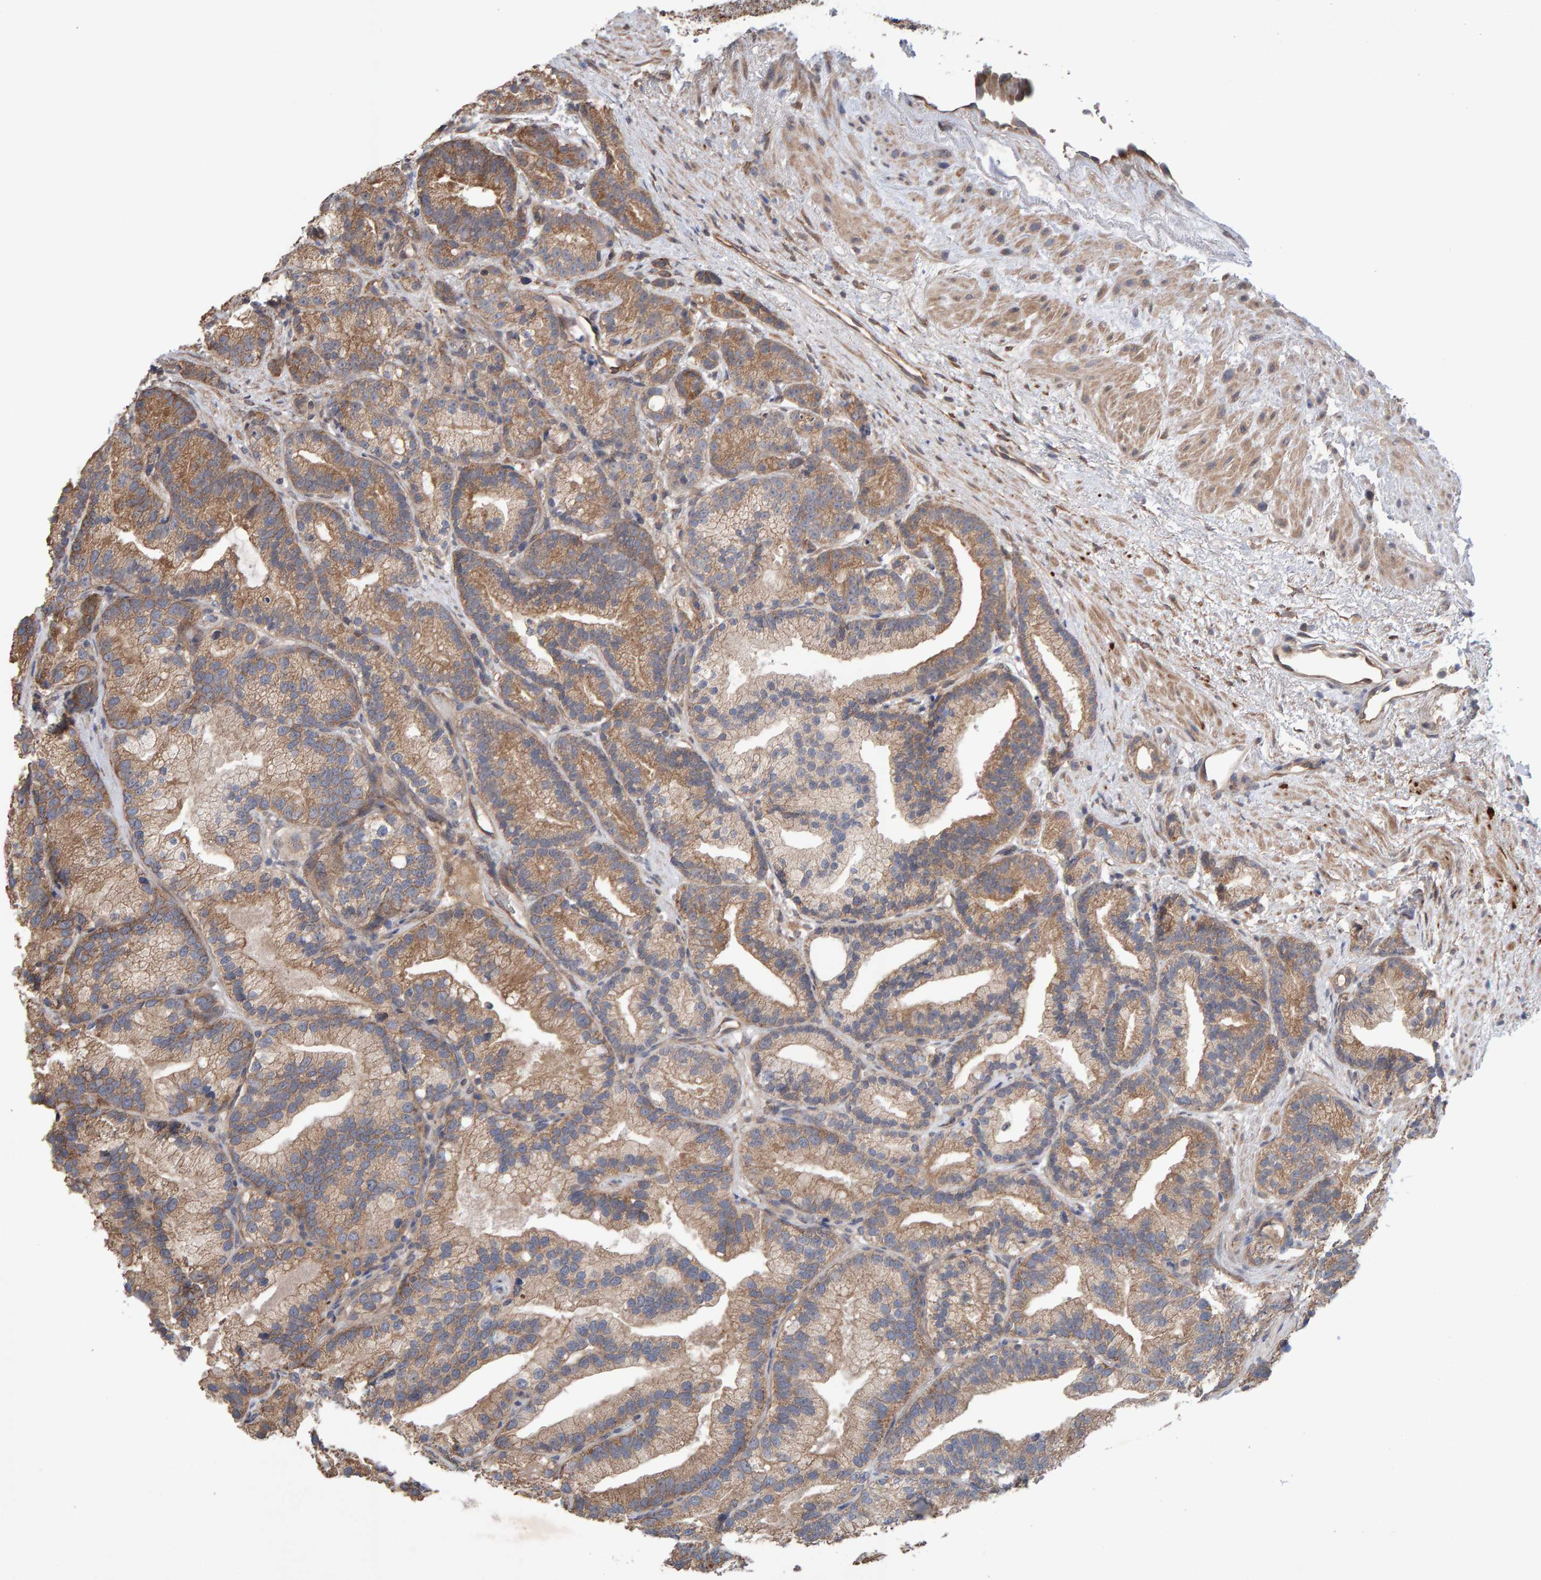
{"staining": {"intensity": "moderate", "quantity": ">75%", "location": "cytoplasmic/membranous"}, "tissue": "prostate cancer", "cell_type": "Tumor cells", "image_type": "cancer", "snomed": [{"axis": "morphology", "description": "Adenocarcinoma, Low grade"}, {"axis": "topography", "description": "Prostate"}], "caption": "Approximately >75% of tumor cells in human prostate low-grade adenocarcinoma exhibit moderate cytoplasmic/membranous protein staining as visualized by brown immunohistochemical staining.", "gene": "LRSAM1", "patient": {"sex": "male", "age": 89}}